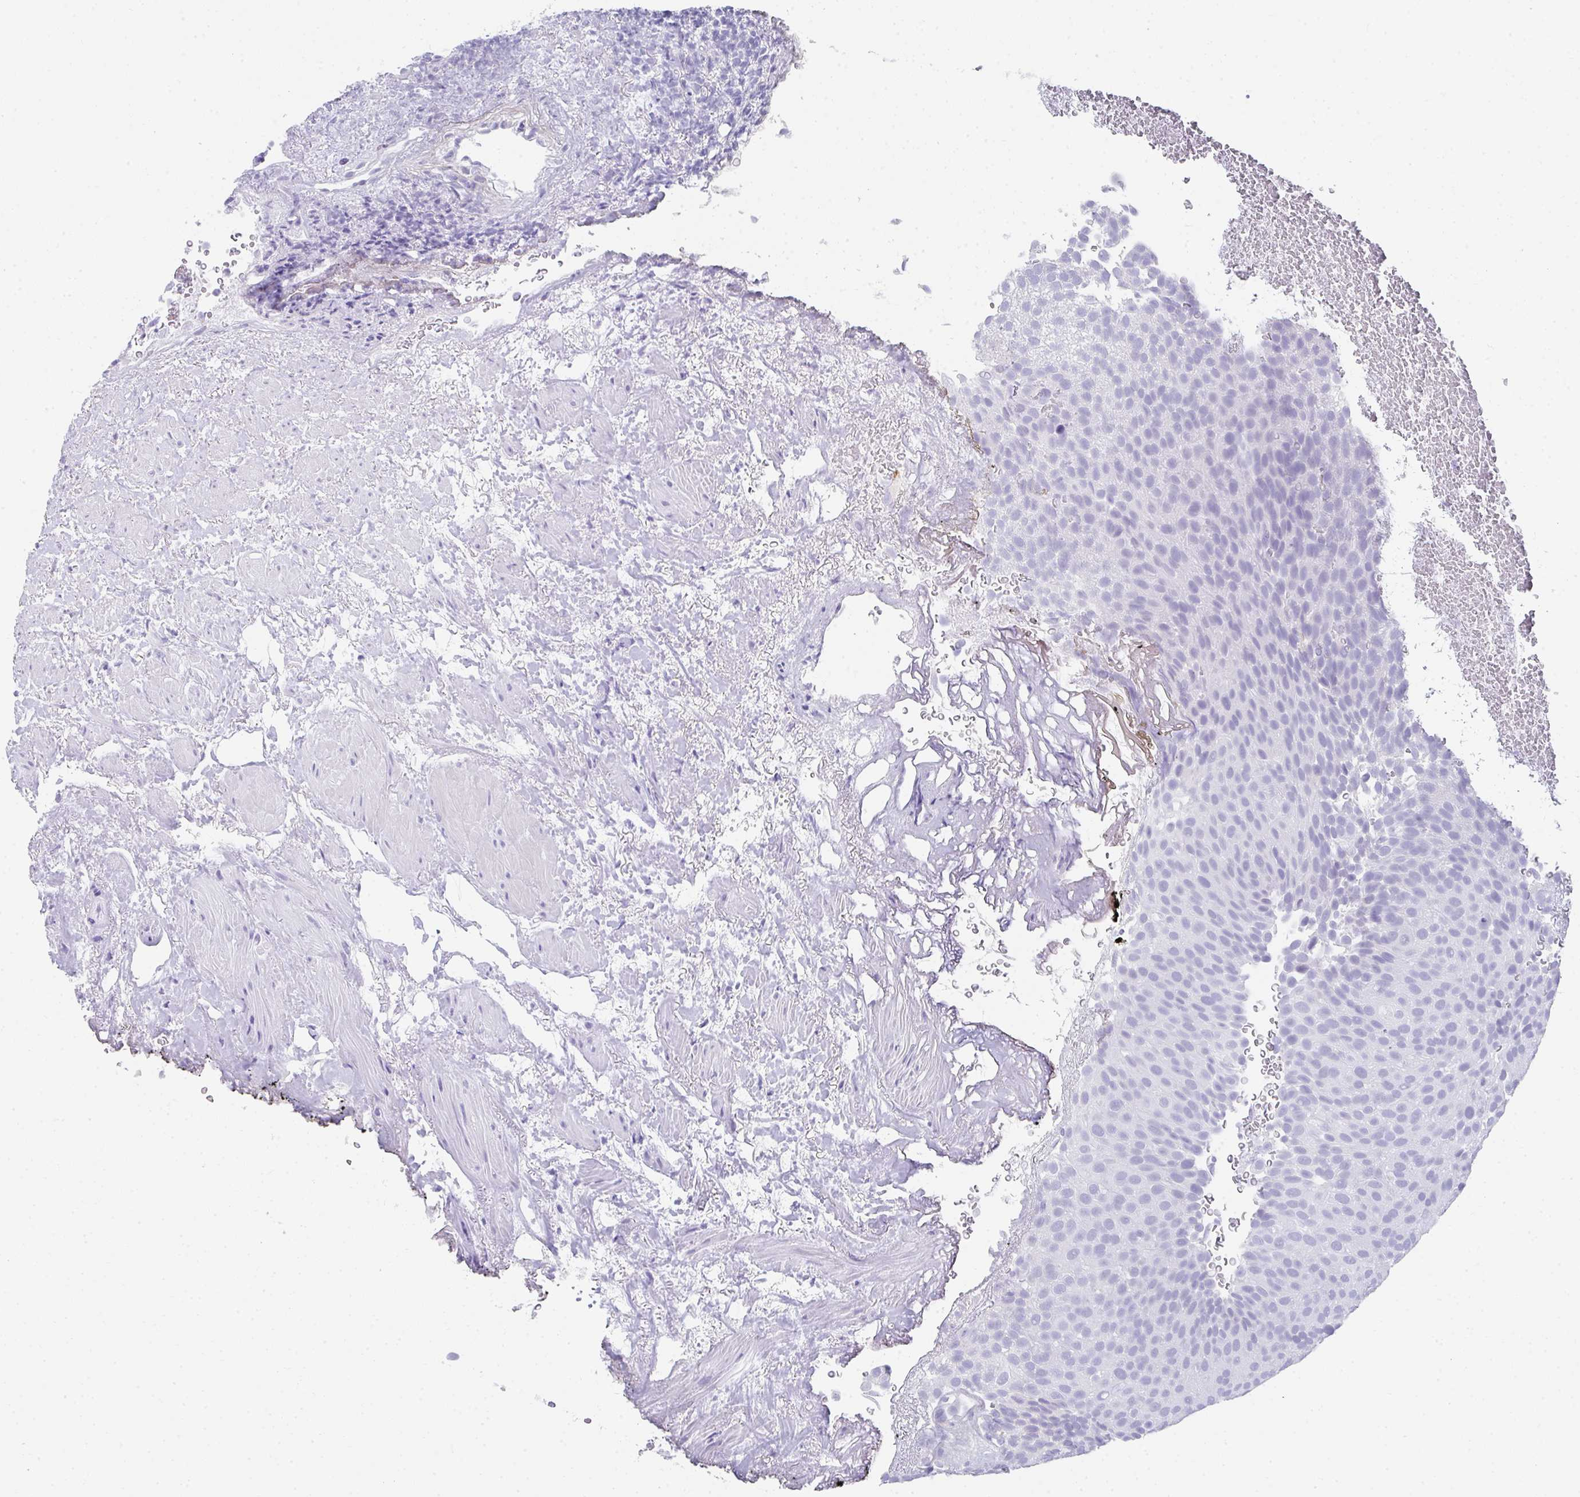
{"staining": {"intensity": "negative", "quantity": "none", "location": "none"}, "tissue": "urothelial cancer", "cell_type": "Tumor cells", "image_type": "cancer", "snomed": [{"axis": "morphology", "description": "Urothelial carcinoma, Low grade"}, {"axis": "topography", "description": "Urinary bladder"}], "caption": "A histopathology image of human urothelial carcinoma (low-grade) is negative for staining in tumor cells.", "gene": "RLF", "patient": {"sex": "male", "age": 78}}